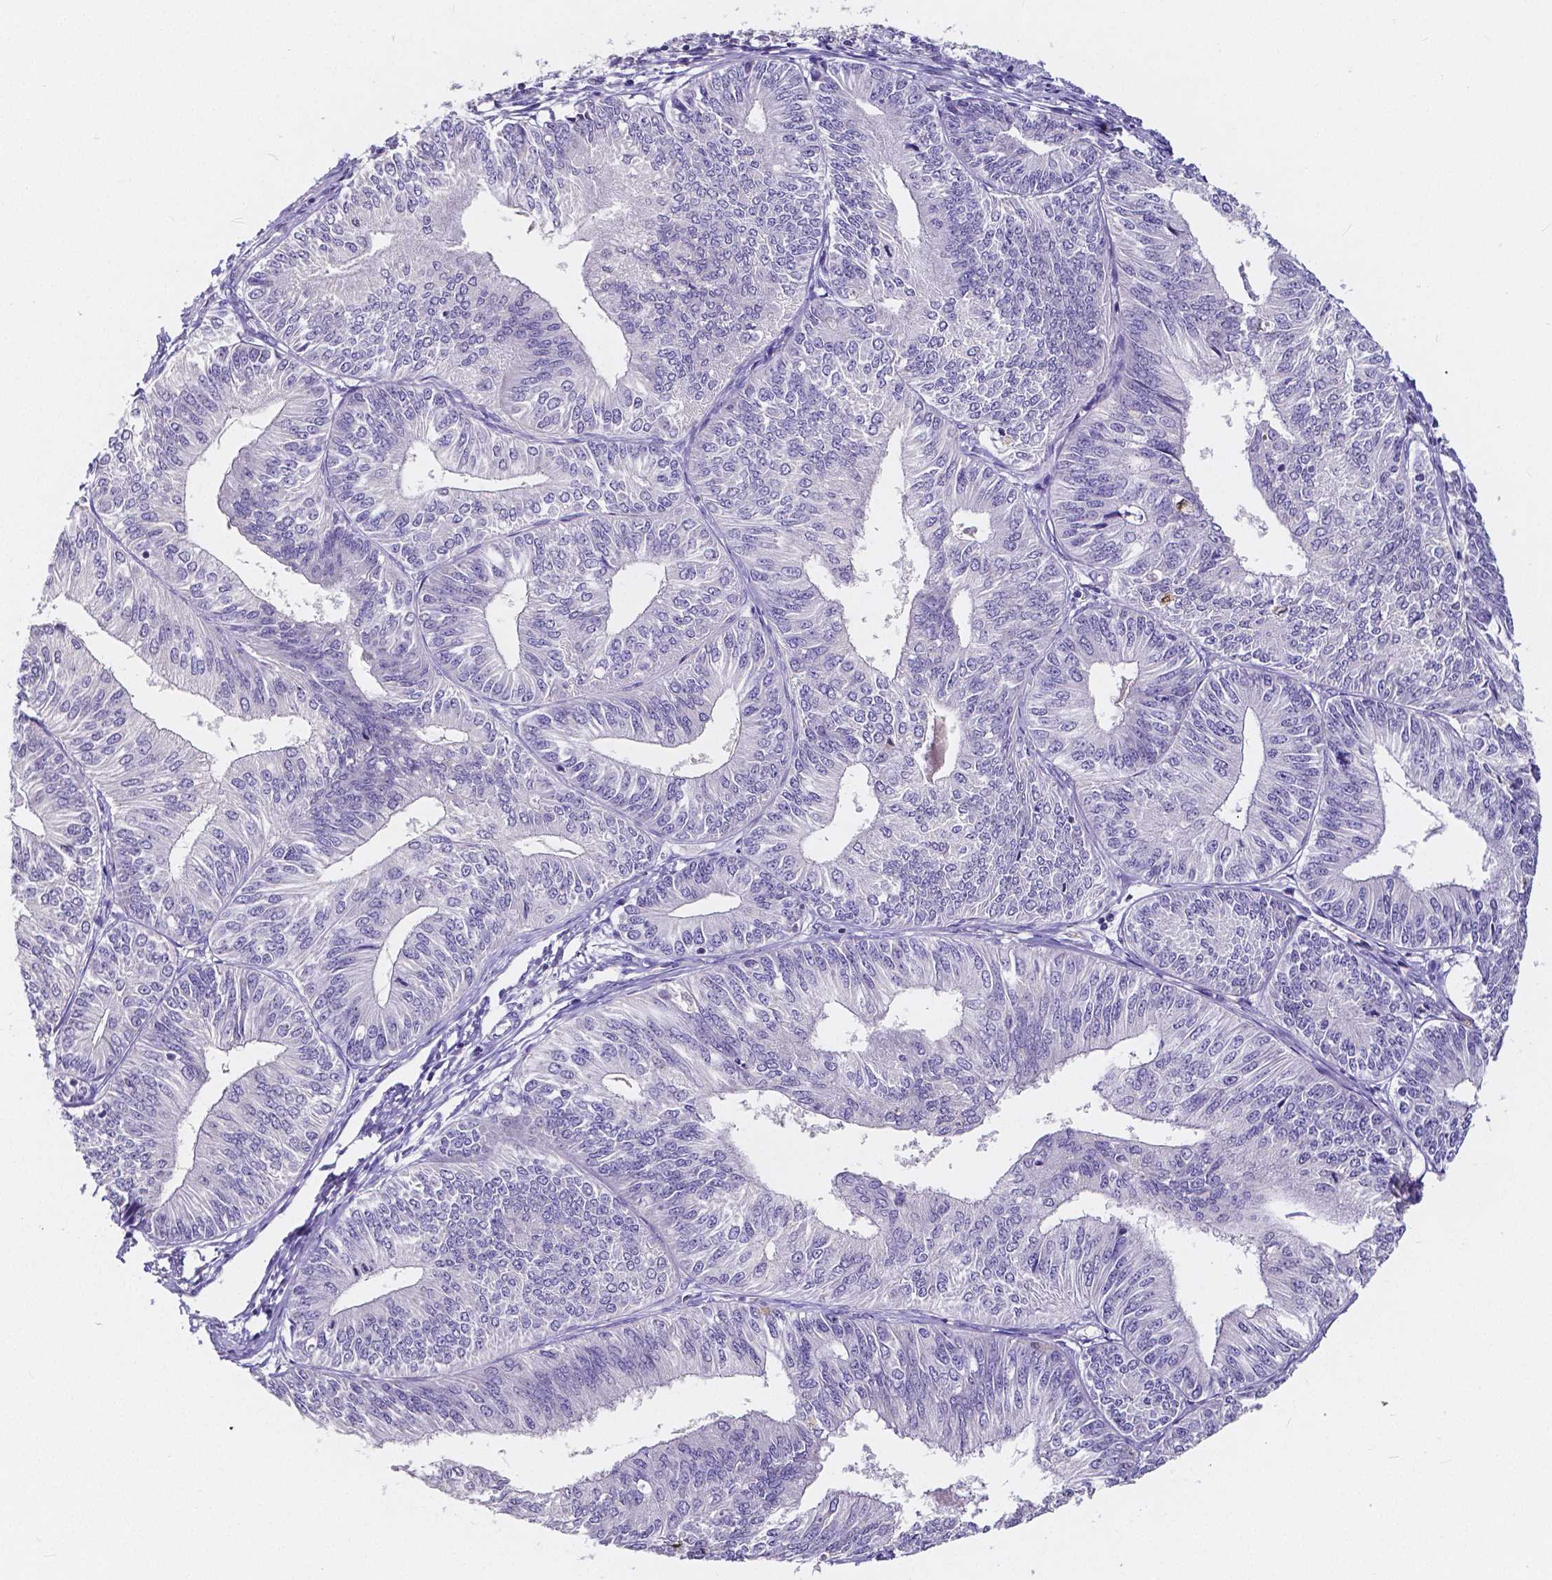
{"staining": {"intensity": "negative", "quantity": "none", "location": "none"}, "tissue": "endometrial cancer", "cell_type": "Tumor cells", "image_type": "cancer", "snomed": [{"axis": "morphology", "description": "Adenocarcinoma, NOS"}, {"axis": "topography", "description": "Endometrium"}], "caption": "An image of endometrial adenocarcinoma stained for a protein shows no brown staining in tumor cells.", "gene": "ACP5", "patient": {"sex": "female", "age": 58}}